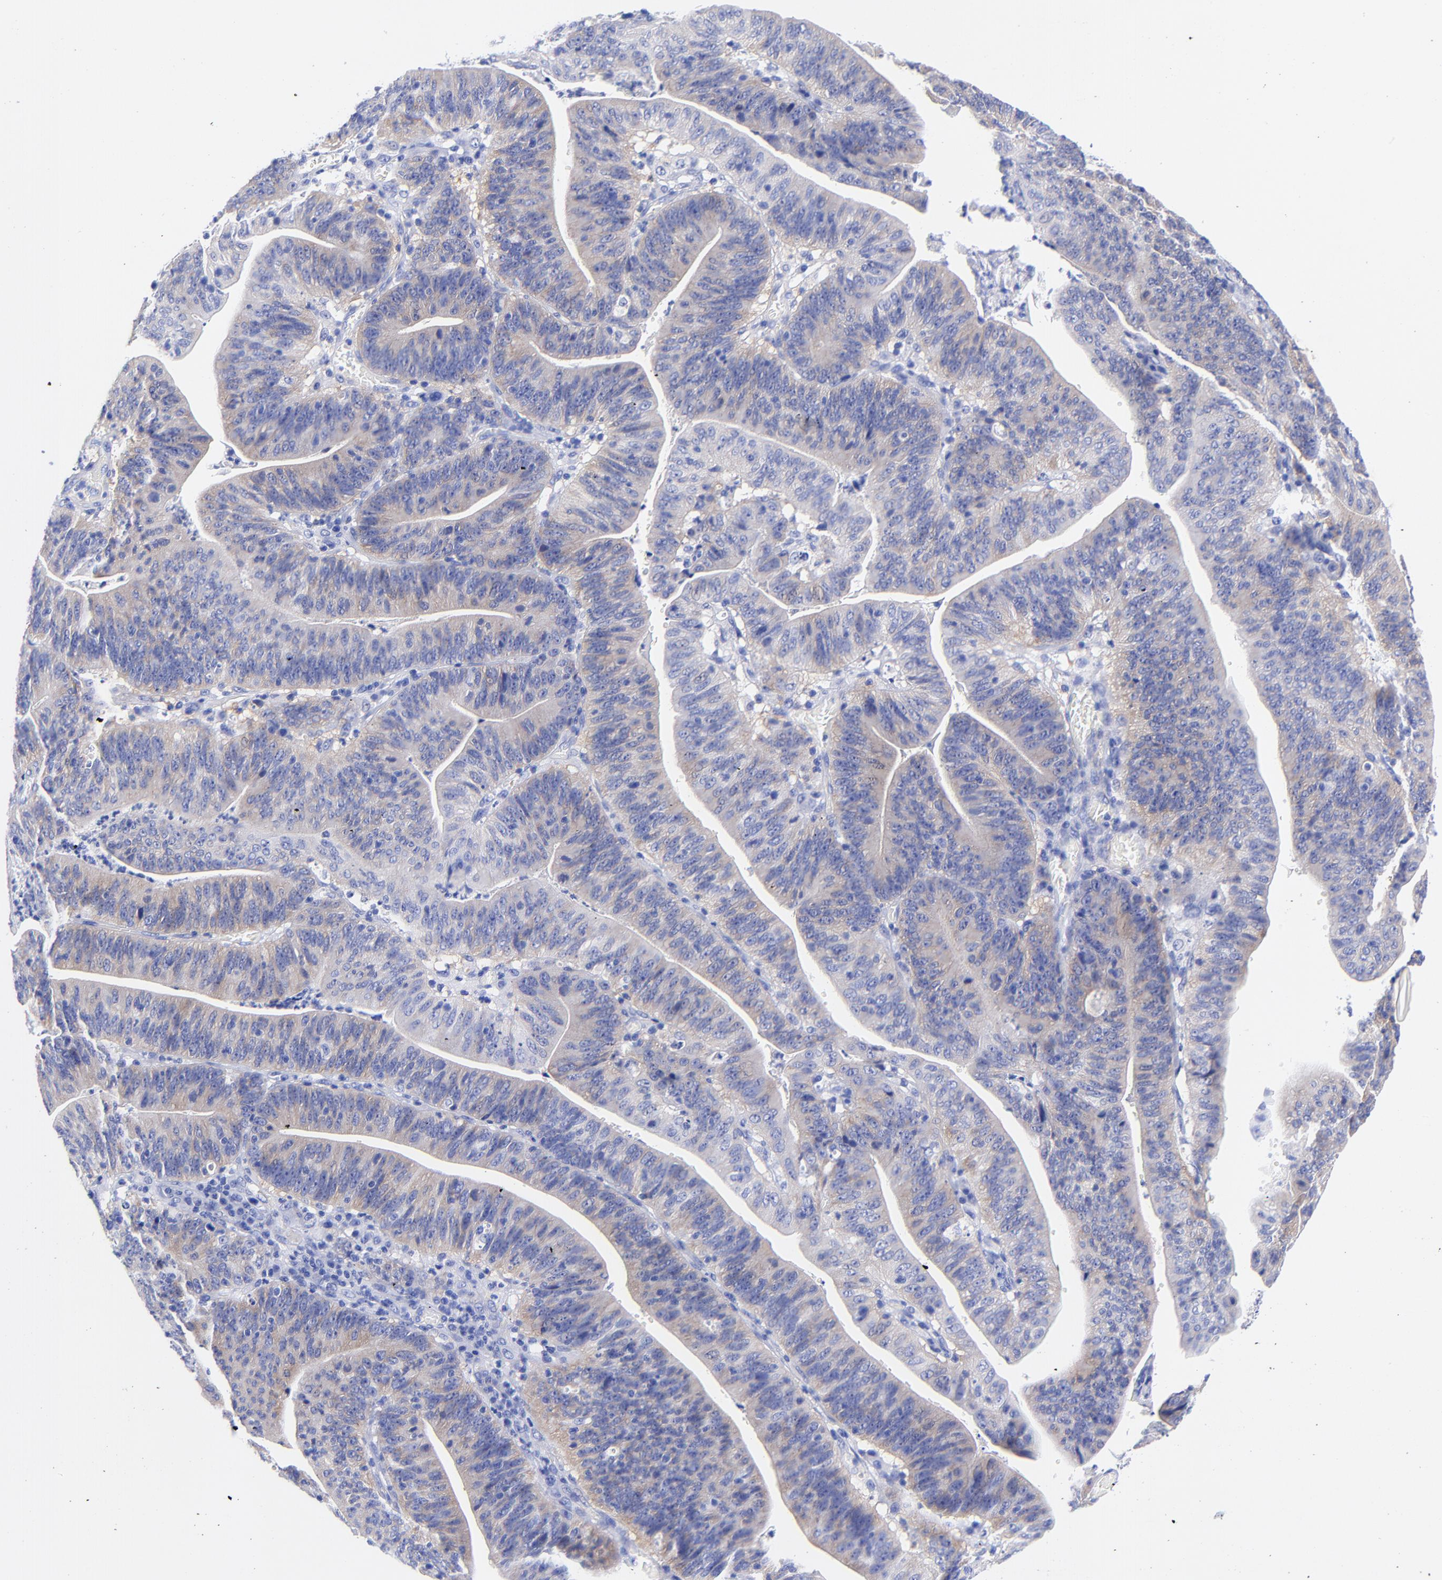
{"staining": {"intensity": "weak", "quantity": "25%-75%", "location": "cytoplasmic/membranous"}, "tissue": "stomach cancer", "cell_type": "Tumor cells", "image_type": "cancer", "snomed": [{"axis": "morphology", "description": "Adenocarcinoma, NOS"}, {"axis": "topography", "description": "Stomach, lower"}], "caption": "Immunohistochemistry image of neoplastic tissue: stomach cancer (adenocarcinoma) stained using immunohistochemistry (IHC) displays low levels of weak protein expression localized specifically in the cytoplasmic/membranous of tumor cells, appearing as a cytoplasmic/membranous brown color.", "gene": "GPHN", "patient": {"sex": "female", "age": 86}}